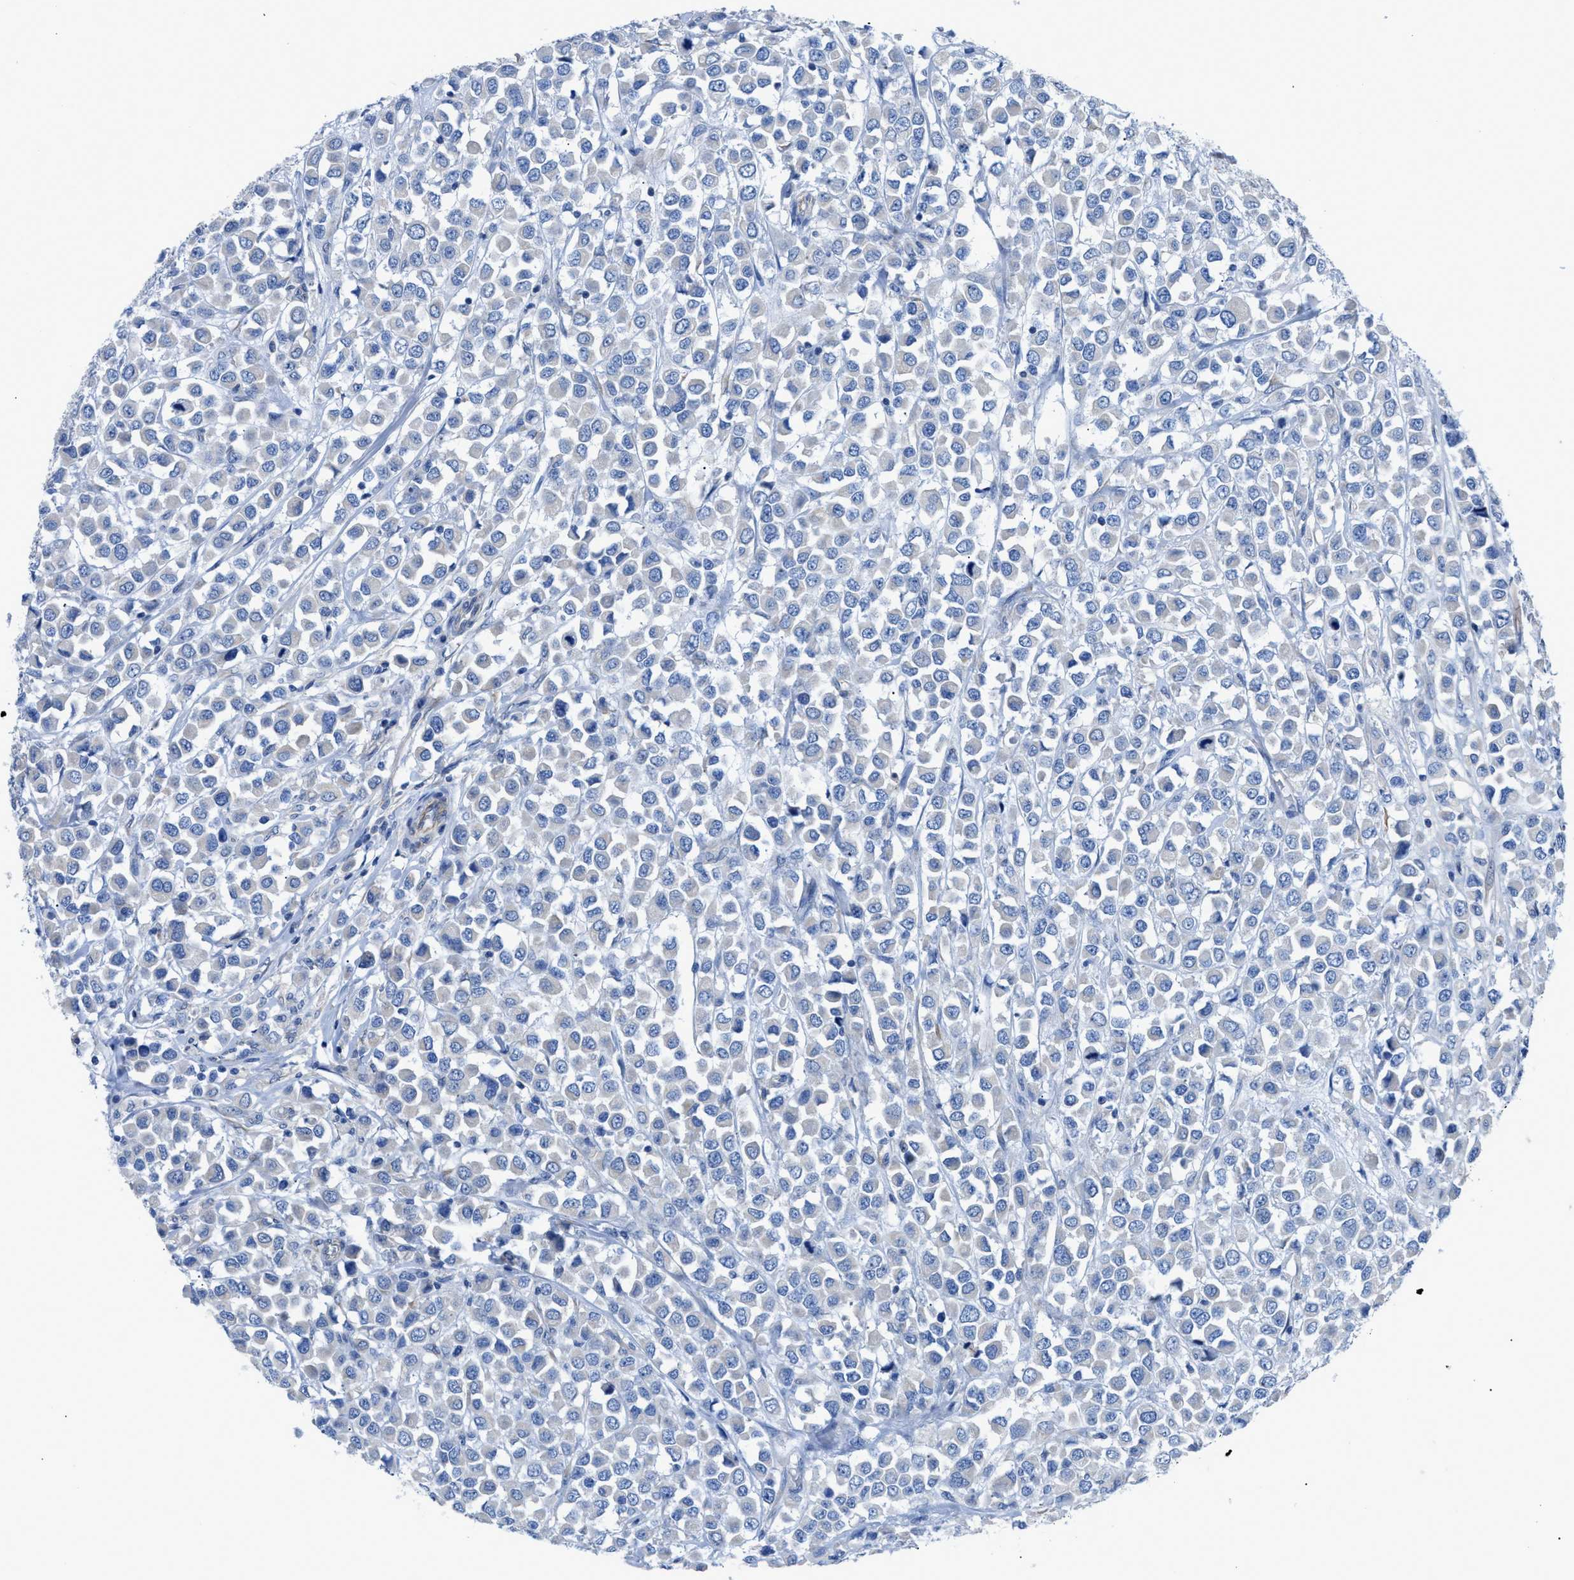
{"staining": {"intensity": "negative", "quantity": "none", "location": "none"}, "tissue": "breast cancer", "cell_type": "Tumor cells", "image_type": "cancer", "snomed": [{"axis": "morphology", "description": "Duct carcinoma"}, {"axis": "topography", "description": "Breast"}], "caption": "High power microscopy micrograph of an immunohistochemistry micrograph of breast cancer (intraductal carcinoma), revealing no significant expression in tumor cells.", "gene": "ITPR1", "patient": {"sex": "female", "age": 61}}